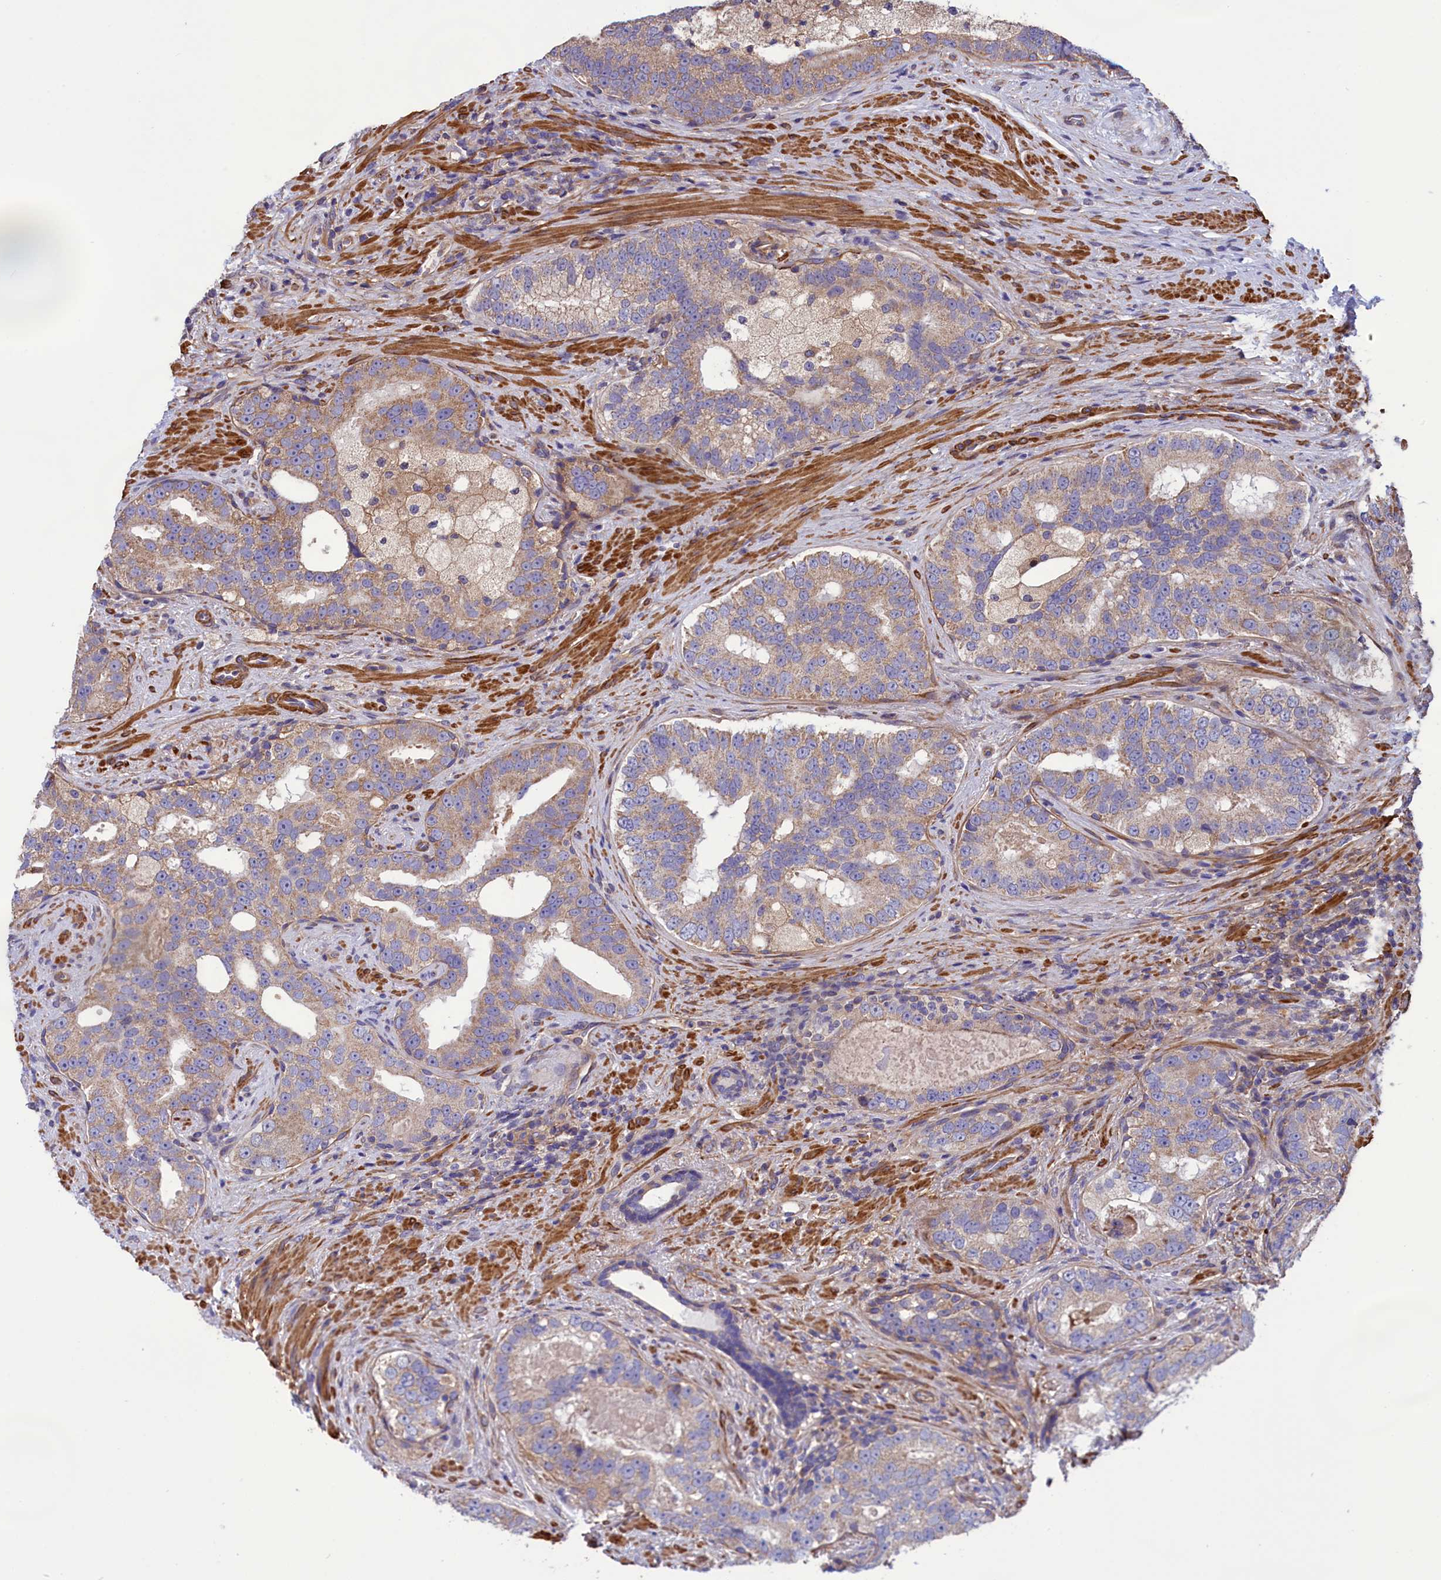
{"staining": {"intensity": "weak", "quantity": "25%-75%", "location": "cytoplasmic/membranous"}, "tissue": "prostate cancer", "cell_type": "Tumor cells", "image_type": "cancer", "snomed": [{"axis": "morphology", "description": "Adenocarcinoma, High grade"}, {"axis": "topography", "description": "Prostate"}], "caption": "The image shows a brown stain indicating the presence of a protein in the cytoplasmic/membranous of tumor cells in prostate high-grade adenocarcinoma.", "gene": "AMDHD2", "patient": {"sex": "male", "age": 70}}